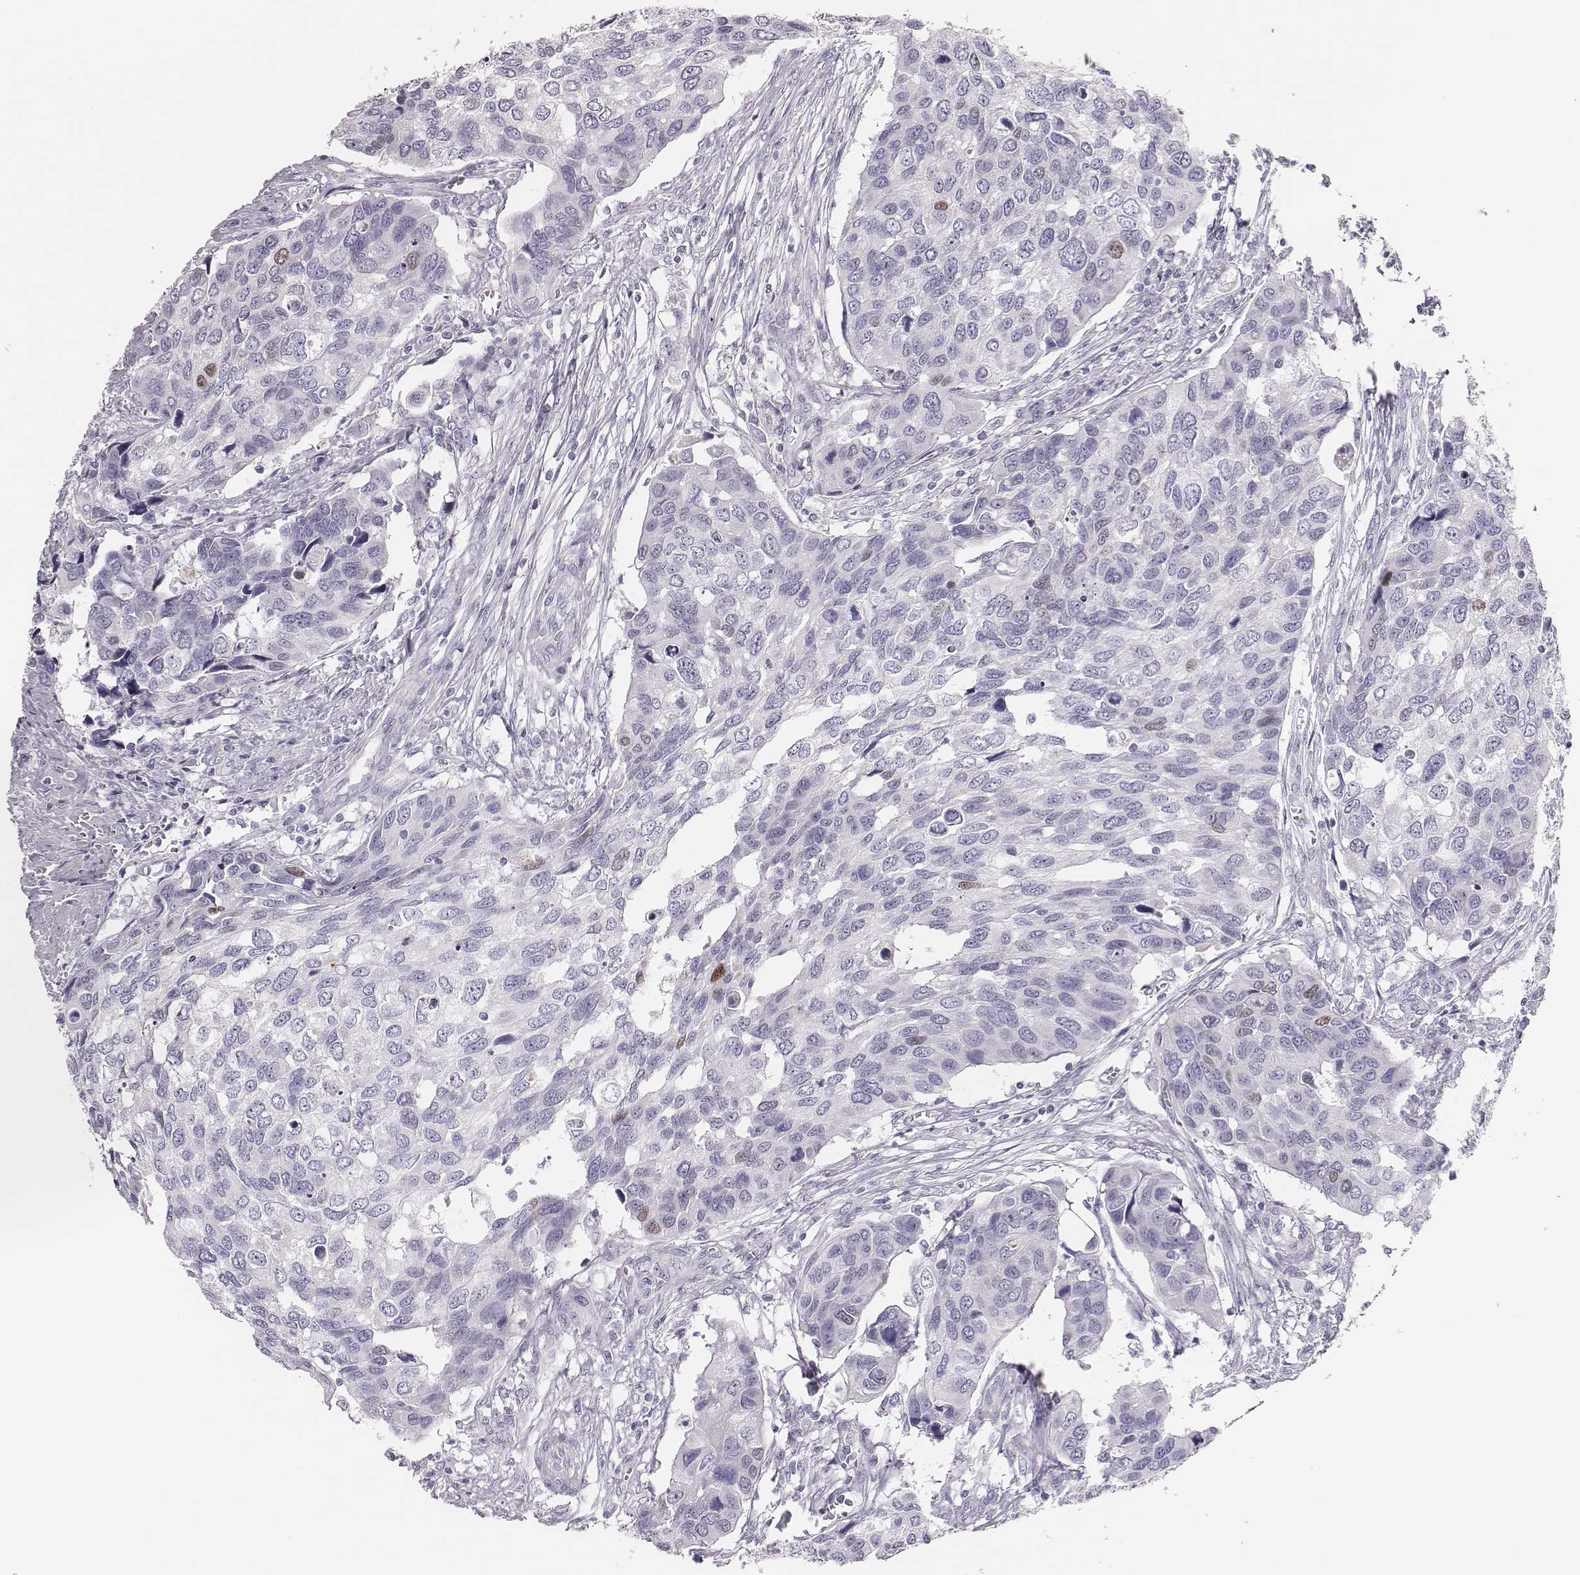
{"staining": {"intensity": "negative", "quantity": "none", "location": "none"}, "tissue": "urothelial cancer", "cell_type": "Tumor cells", "image_type": "cancer", "snomed": [{"axis": "morphology", "description": "Urothelial carcinoma, High grade"}, {"axis": "topography", "description": "Urinary bladder"}], "caption": "Immunohistochemistry image of human high-grade urothelial carcinoma stained for a protein (brown), which shows no staining in tumor cells.", "gene": "H1-6", "patient": {"sex": "male", "age": 60}}